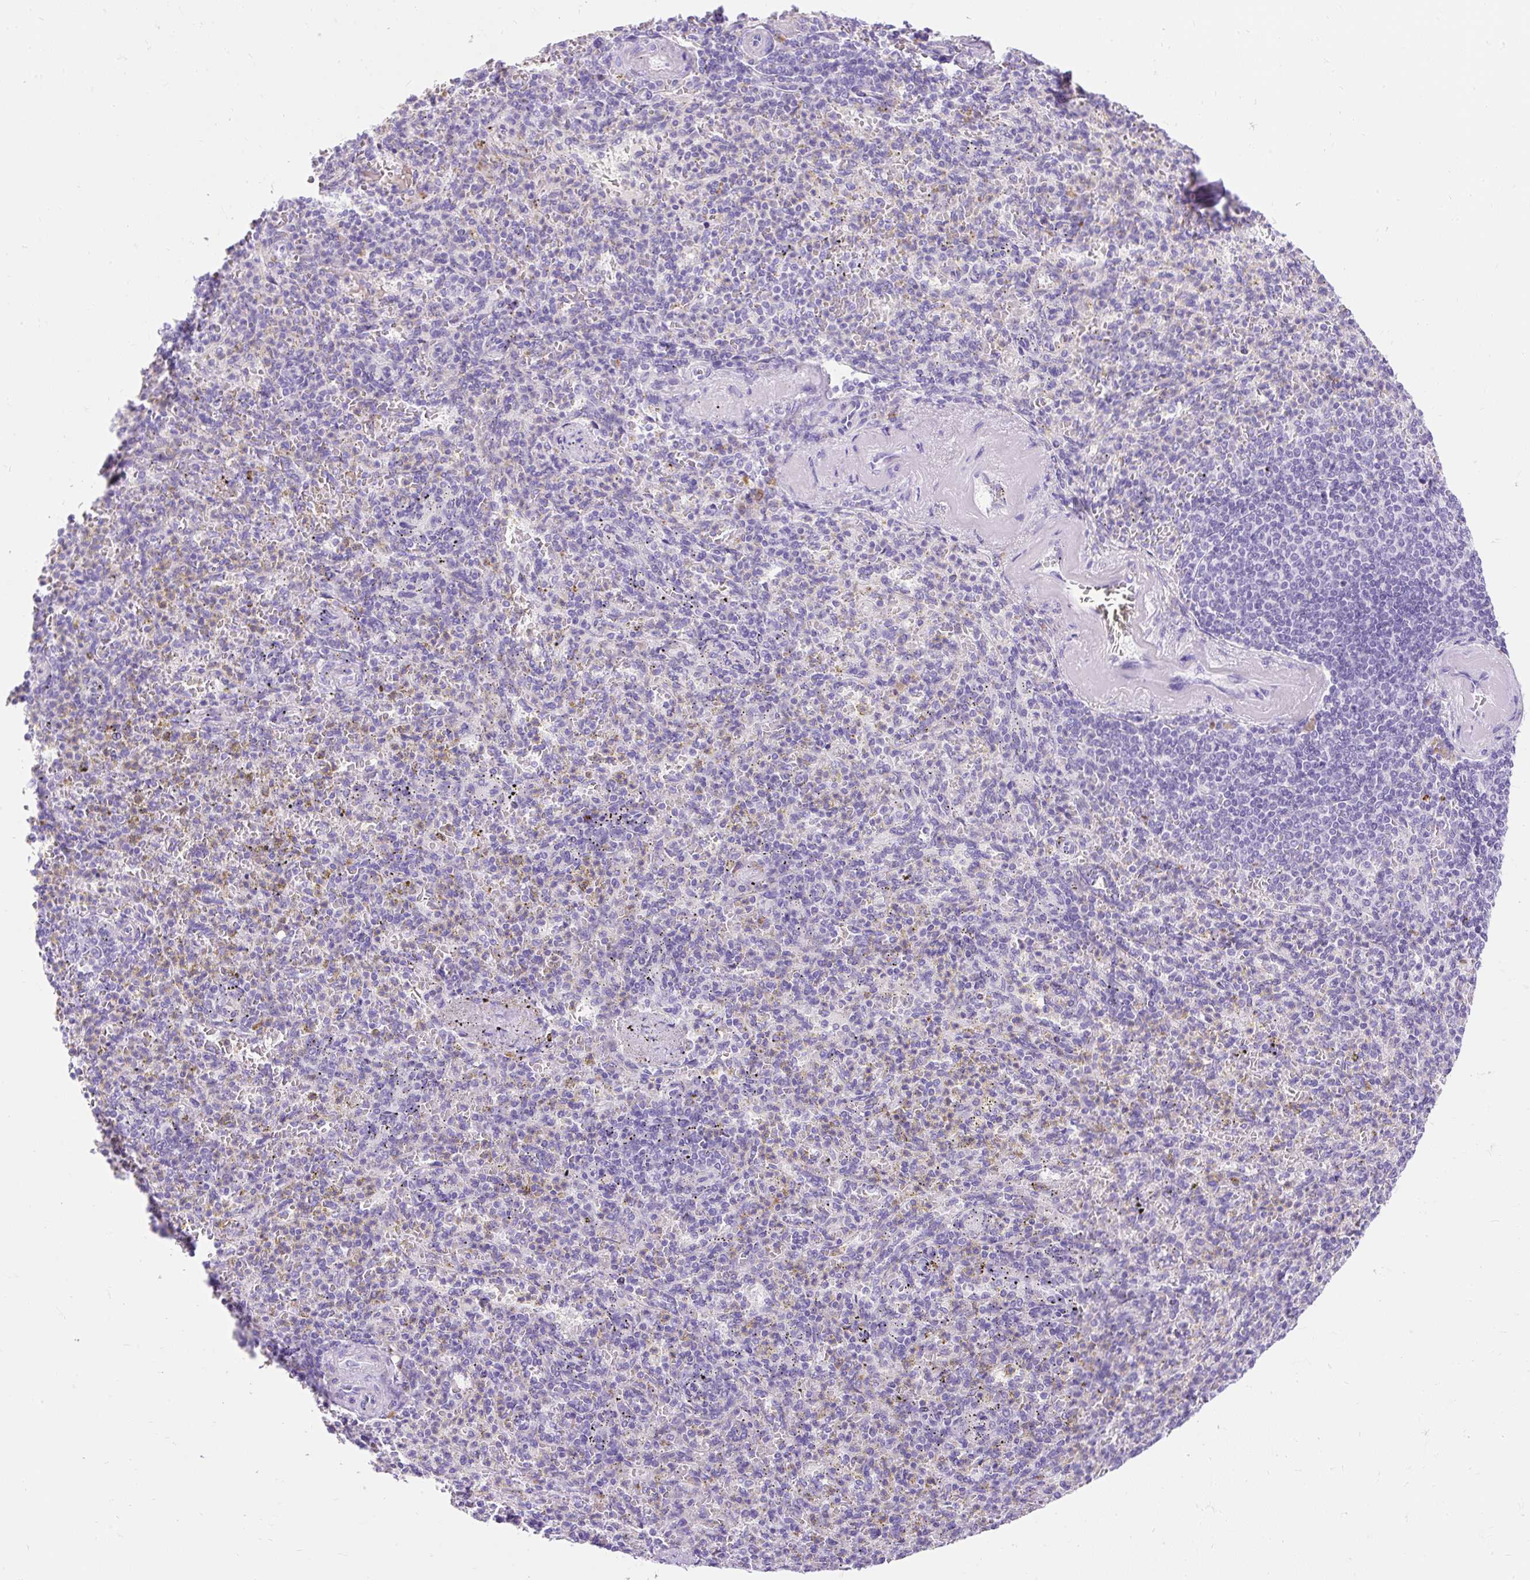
{"staining": {"intensity": "negative", "quantity": "none", "location": "none"}, "tissue": "spleen", "cell_type": "Cells in red pulp", "image_type": "normal", "snomed": [{"axis": "morphology", "description": "Normal tissue, NOS"}, {"axis": "topography", "description": "Spleen"}], "caption": "Human spleen stained for a protein using IHC shows no staining in cells in red pulp.", "gene": "HEXB", "patient": {"sex": "female", "age": 74}}